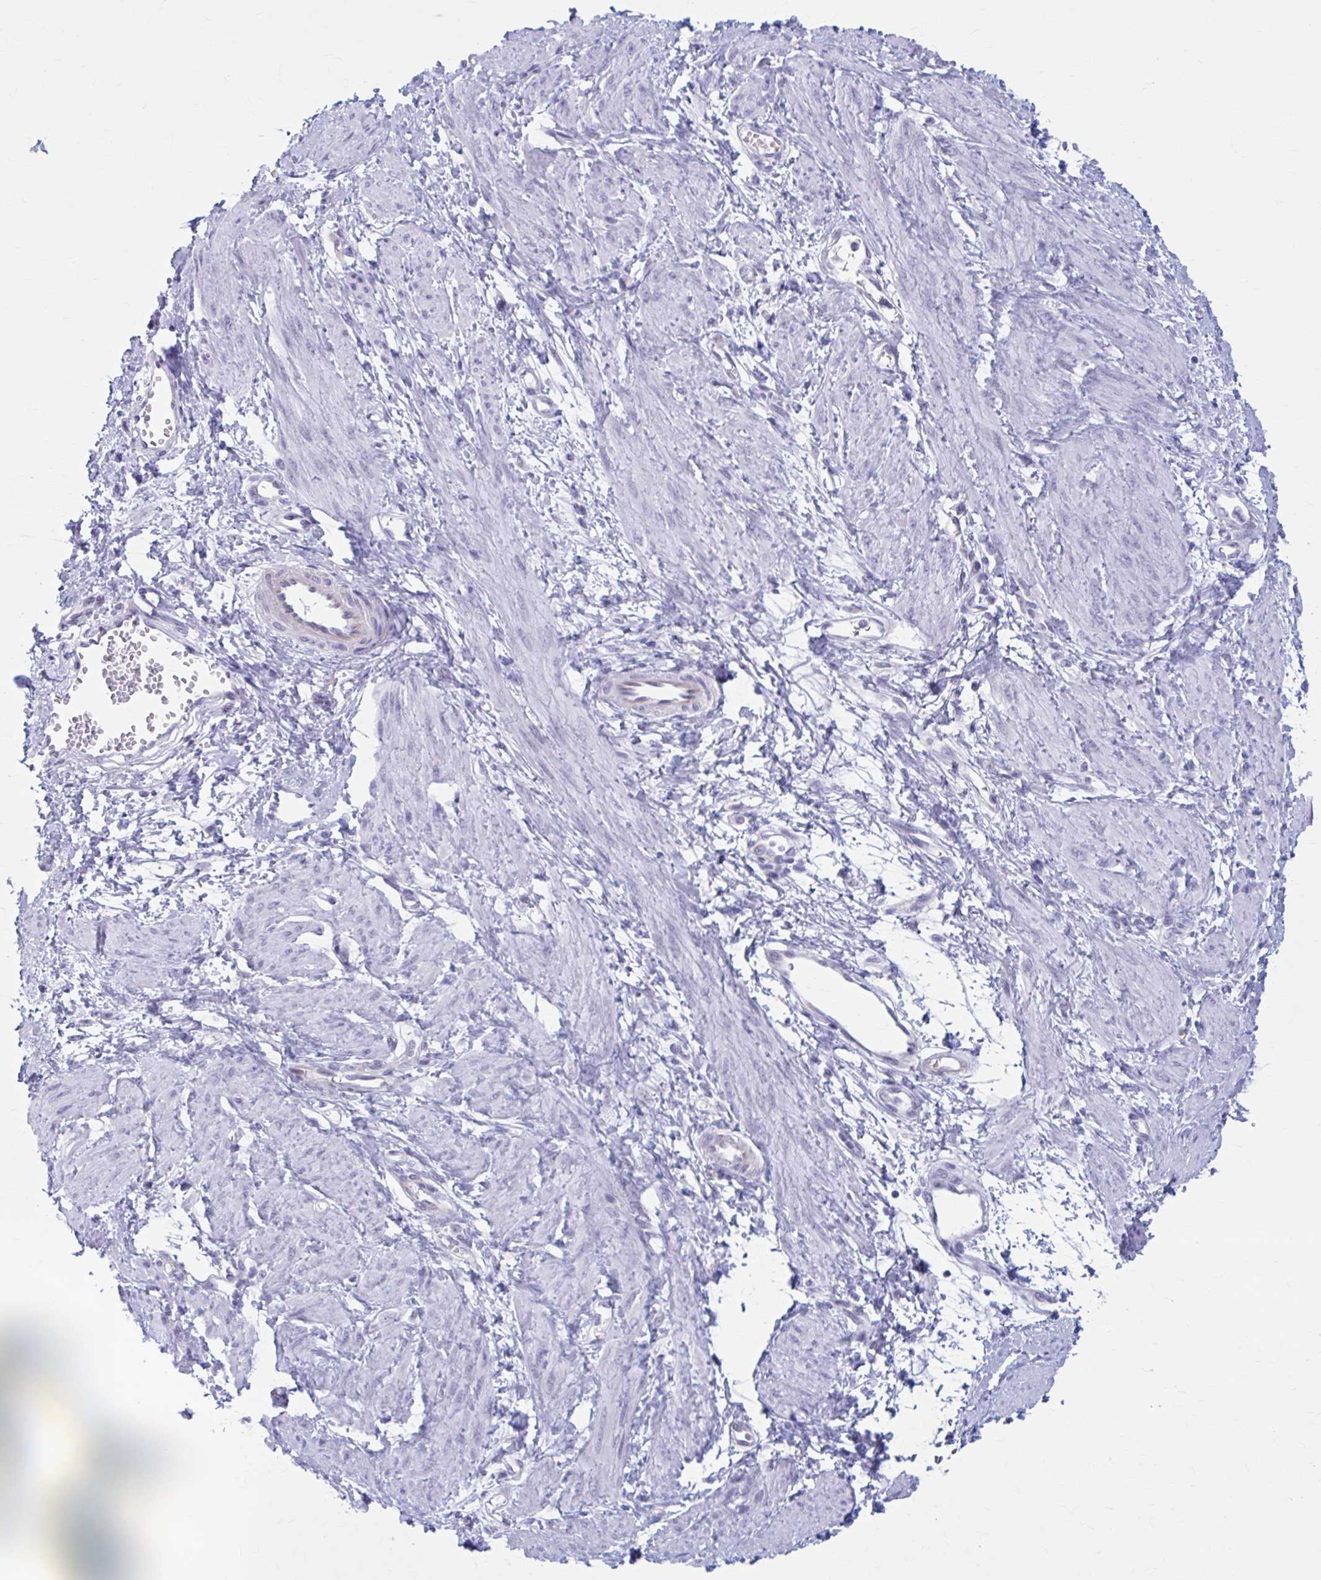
{"staining": {"intensity": "negative", "quantity": "none", "location": "none"}, "tissue": "smooth muscle", "cell_type": "Smooth muscle cells", "image_type": "normal", "snomed": [{"axis": "morphology", "description": "Normal tissue, NOS"}, {"axis": "topography", "description": "Smooth muscle"}, {"axis": "topography", "description": "Uterus"}], "caption": "An image of human smooth muscle is negative for staining in smooth muscle cells. (Stains: DAB (3,3'-diaminobenzidine) immunohistochemistry (IHC) with hematoxylin counter stain, Microscopy: brightfield microscopy at high magnification).", "gene": "CCDC105", "patient": {"sex": "female", "age": 39}}